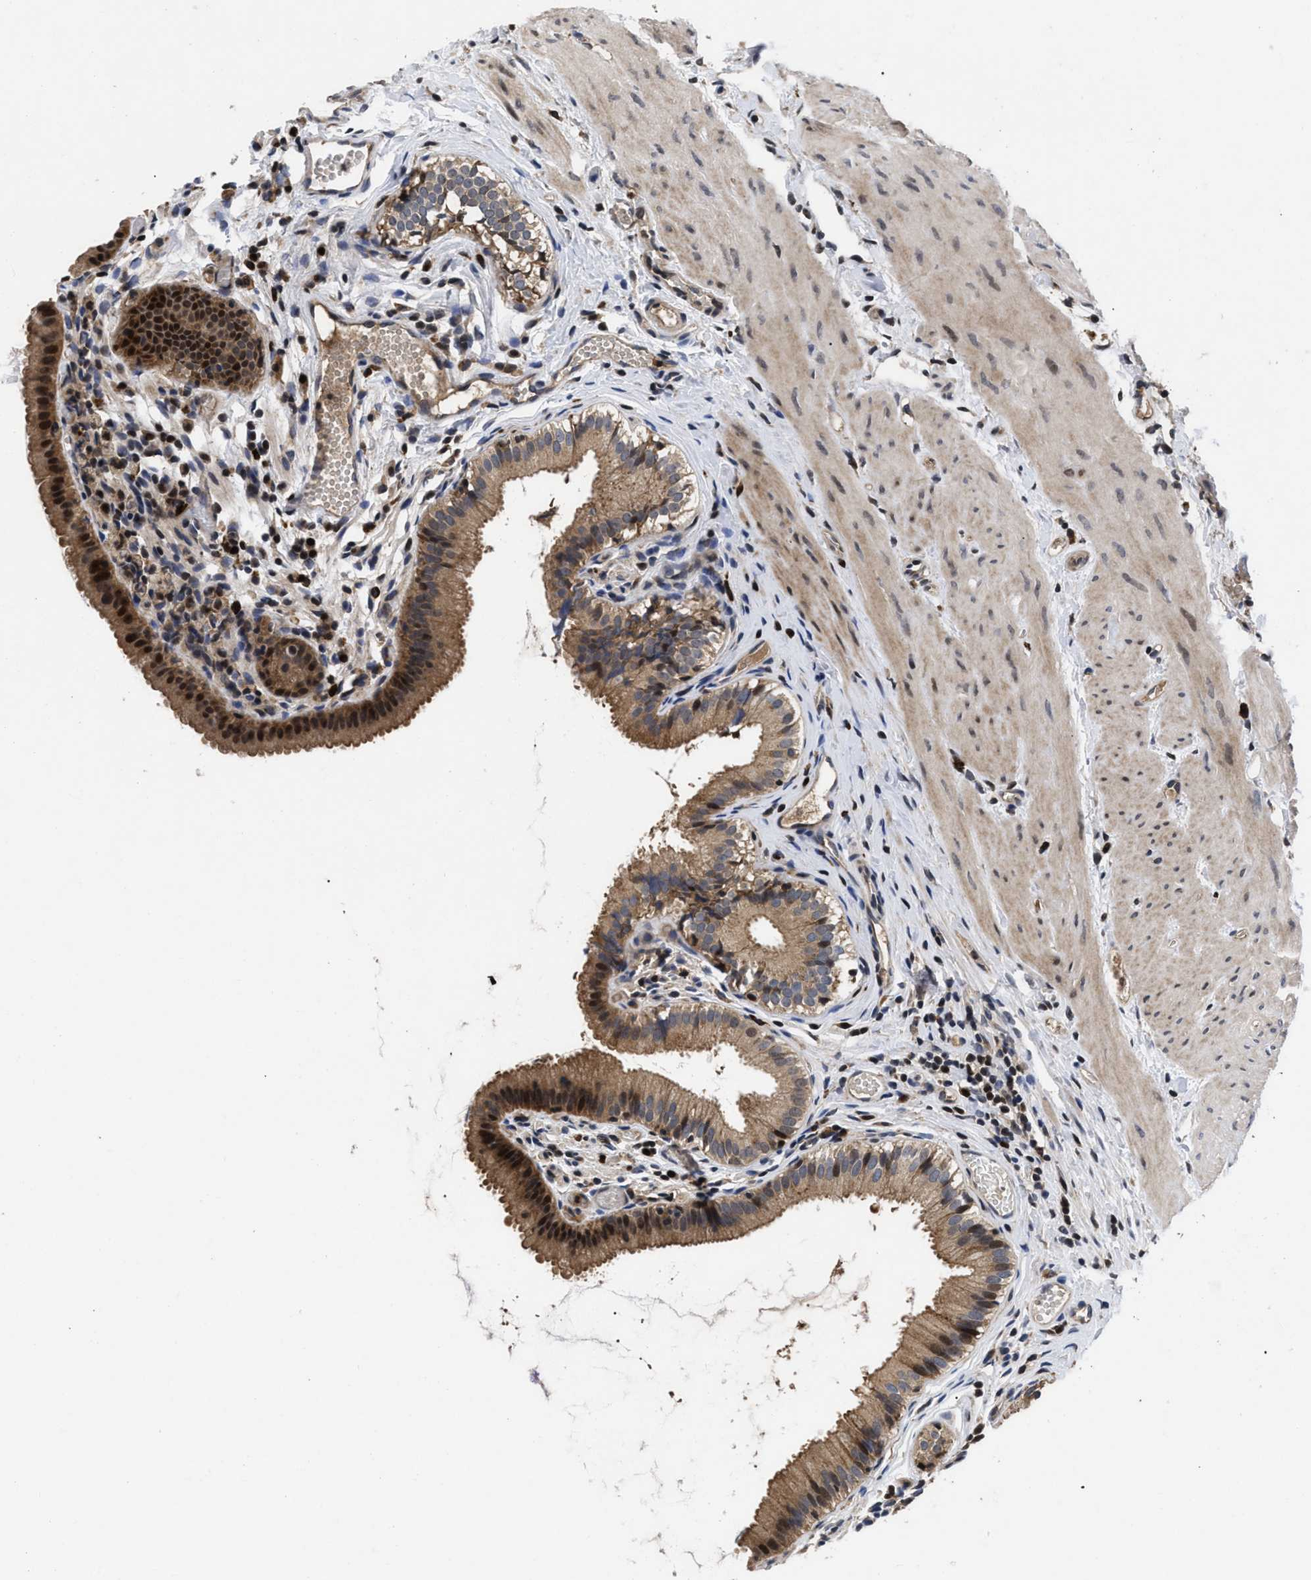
{"staining": {"intensity": "strong", "quantity": ">75%", "location": "cytoplasmic/membranous,nuclear"}, "tissue": "gallbladder", "cell_type": "Glandular cells", "image_type": "normal", "snomed": [{"axis": "morphology", "description": "Normal tissue, NOS"}, {"axis": "topography", "description": "Gallbladder"}], "caption": "High-magnification brightfield microscopy of benign gallbladder stained with DAB (3,3'-diaminobenzidine) (brown) and counterstained with hematoxylin (blue). glandular cells exhibit strong cytoplasmic/membranous,nuclear expression is identified in approximately>75% of cells. The staining is performed using DAB (3,3'-diaminobenzidine) brown chromogen to label protein expression. The nuclei are counter-stained blue using hematoxylin.", "gene": "FAM200A", "patient": {"sex": "female", "age": 26}}